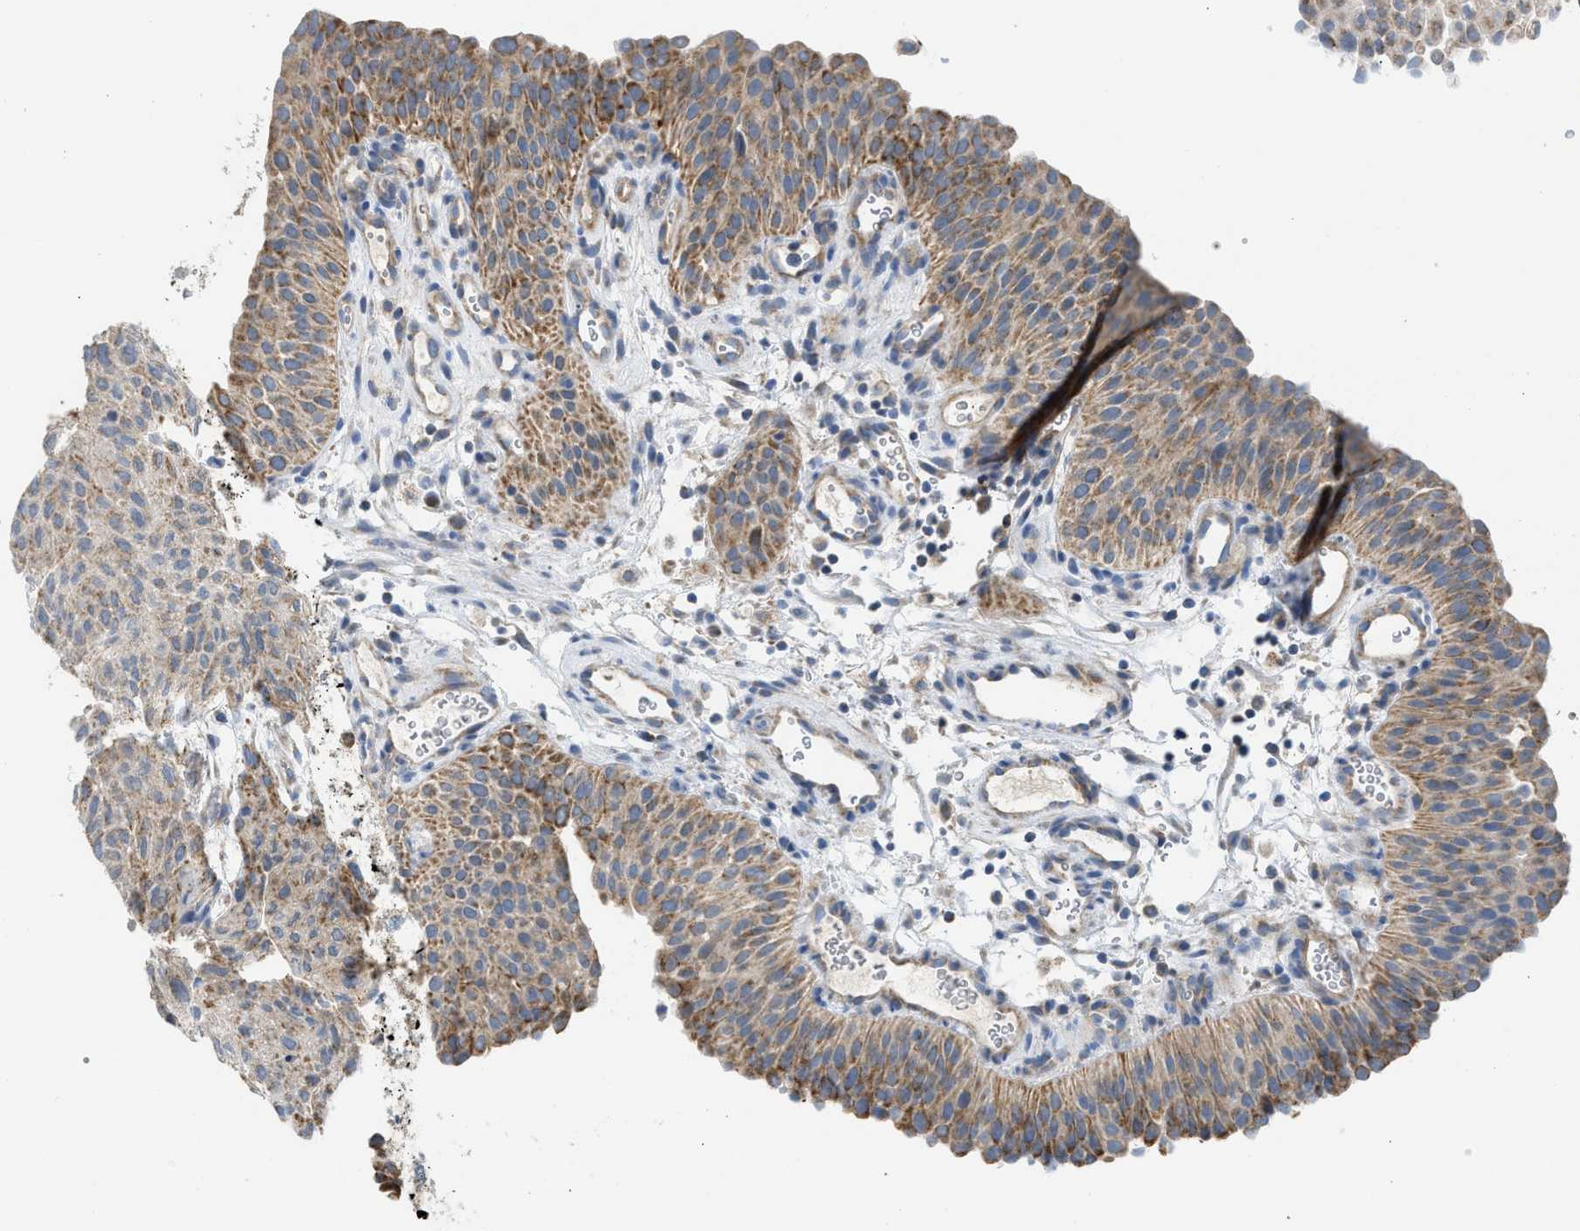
{"staining": {"intensity": "moderate", "quantity": "25%-75%", "location": "cytoplasmic/membranous"}, "tissue": "urothelial cancer", "cell_type": "Tumor cells", "image_type": "cancer", "snomed": [{"axis": "morphology", "description": "Urothelial carcinoma, Low grade"}, {"axis": "morphology", "description": "Urothelial carcinoma, High grade"}, {"axis": "topography", "description": "Urinary bladder"}], "caption": "Human high-grade urothelial carcinoma stained with a protein marker displays moderate staining in tumor cells.", "gene": "GOT2", "patient": {"sex": "male", "age": 35}}